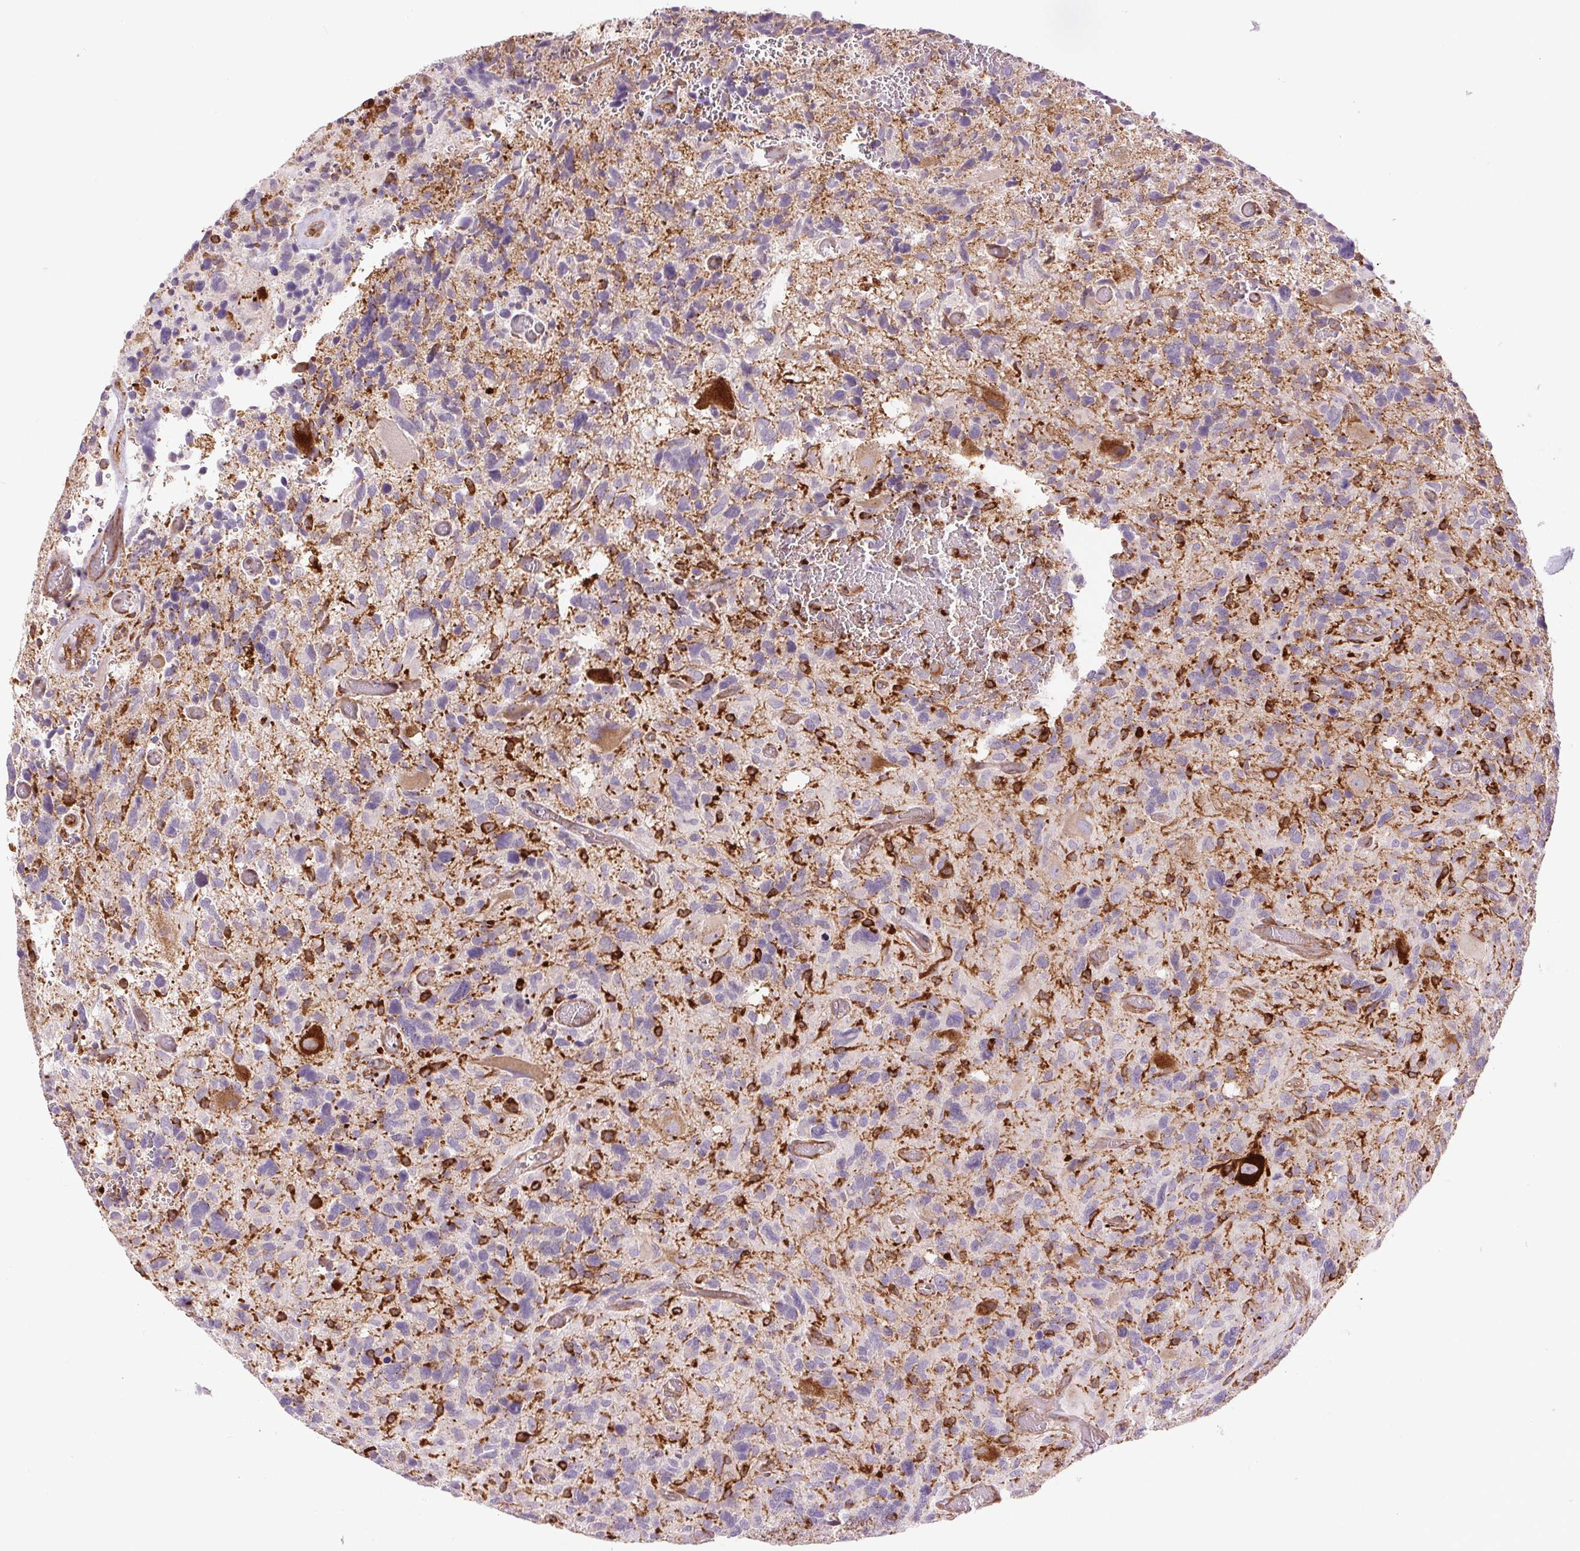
{"staining": {"intensity": "strong", "quantity": "<25%", "location": "cytoplasmic/membranous"}, "tissue": "glioma", "cell_type": "Tumor cells", "image_type": "cancer", "snomed": [{"axis": "morphology", "description": "Glioma, malignant, High grade"}, {"axis": "topography", "description": "Brain"}], "caption": "Human malignant glioma (high-grade) stained with a brown dye exhibits strong cytoplasmic/membranous positive positivity in about <25% of tumor cells.", "gene": "METTL17", "patient": {"sex": "male", "age": 49}}